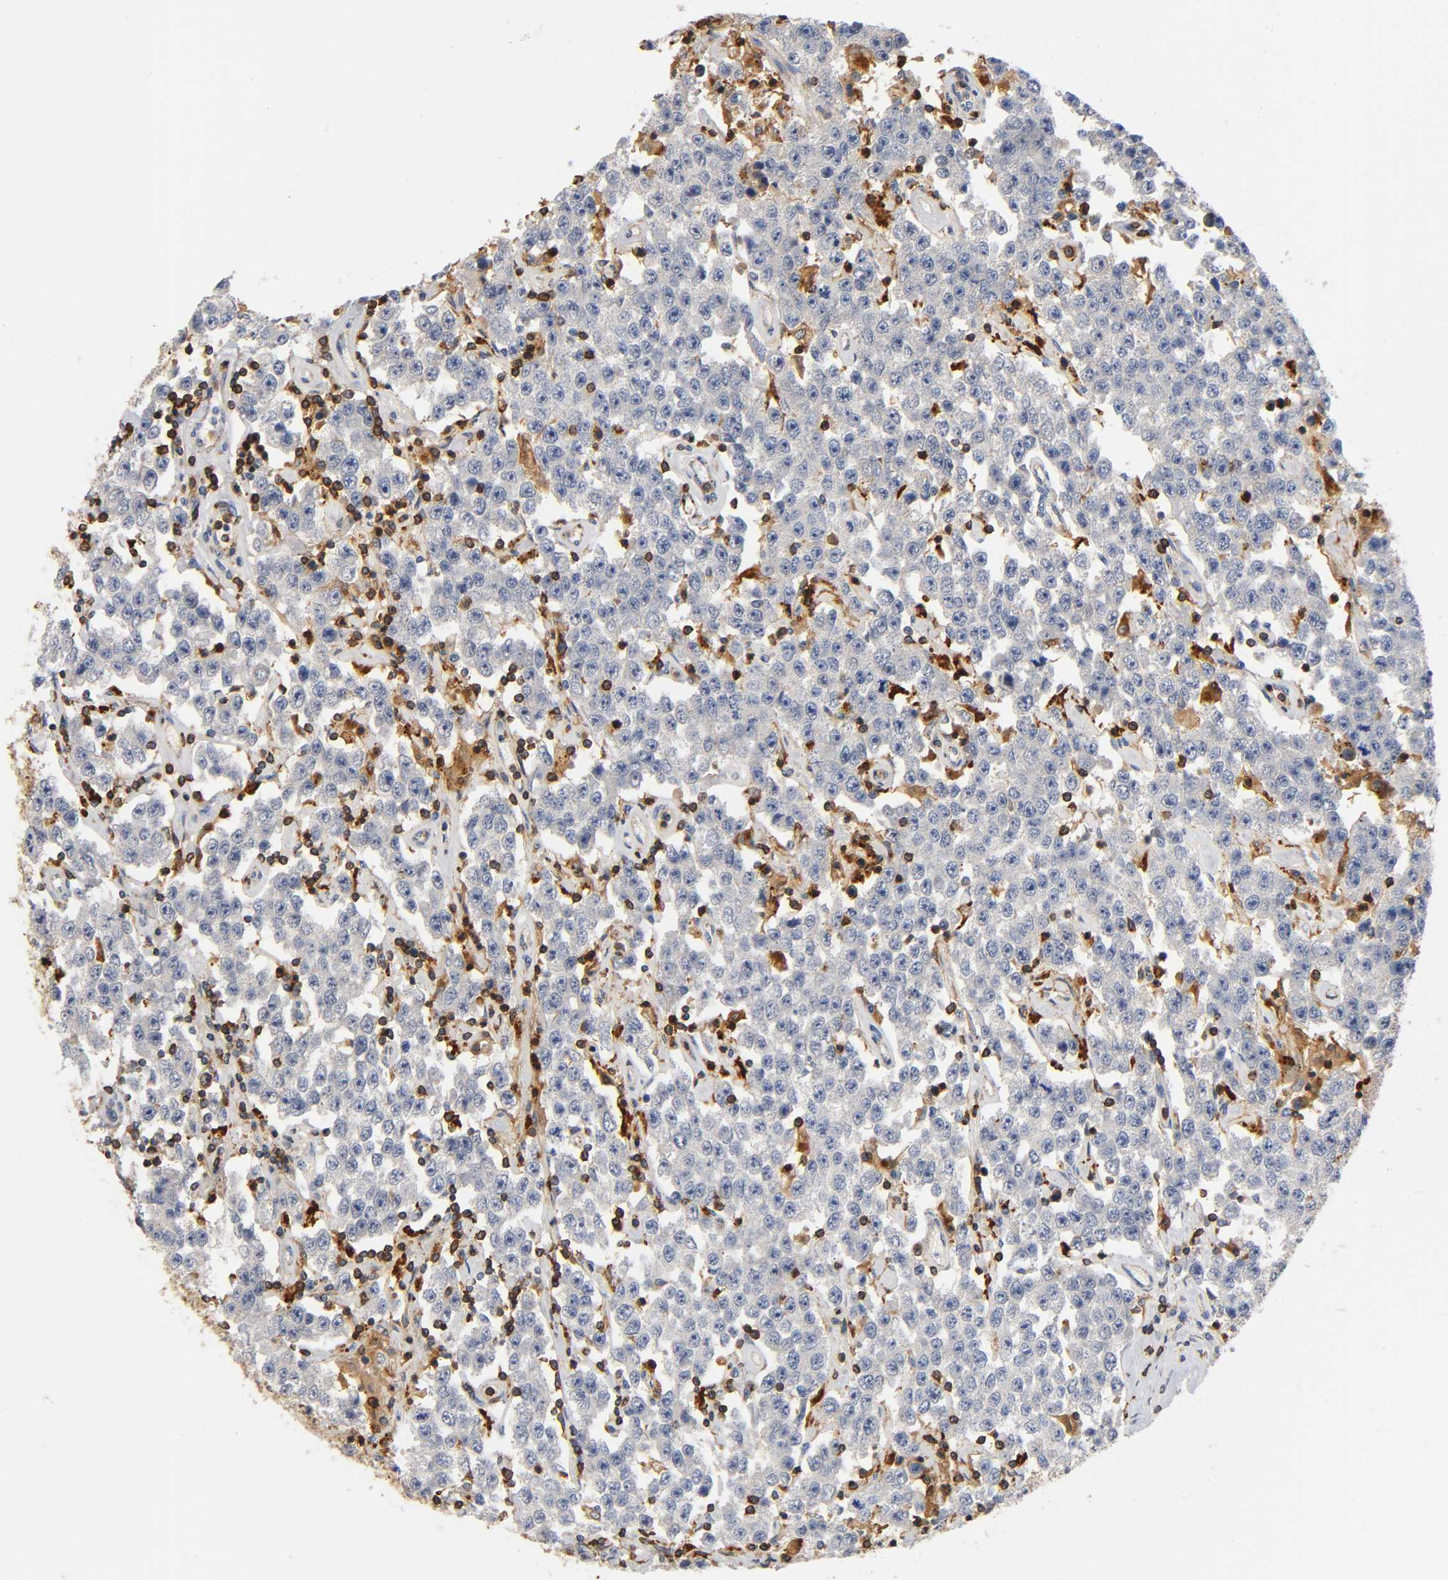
{"staining": {"intensity": "negative", "quantity": "none", "location": "none"}, "tissue": "testis cancer", "cell_type": "Tumor cells", "image_type": "cancer", "snomed": [{"axis": "morphology", "description": "Seminoma, NOS"}, {"axis": "topography", "description": "Testis"}], "caption": "An immunohistochemistry micrograph of testis cancer (seminoma) is shown. There is no staining in tumor cells of testis cancer (seminoma).", "gene": "UCKL1", "patient": {"sex": "male", "age": 52}}